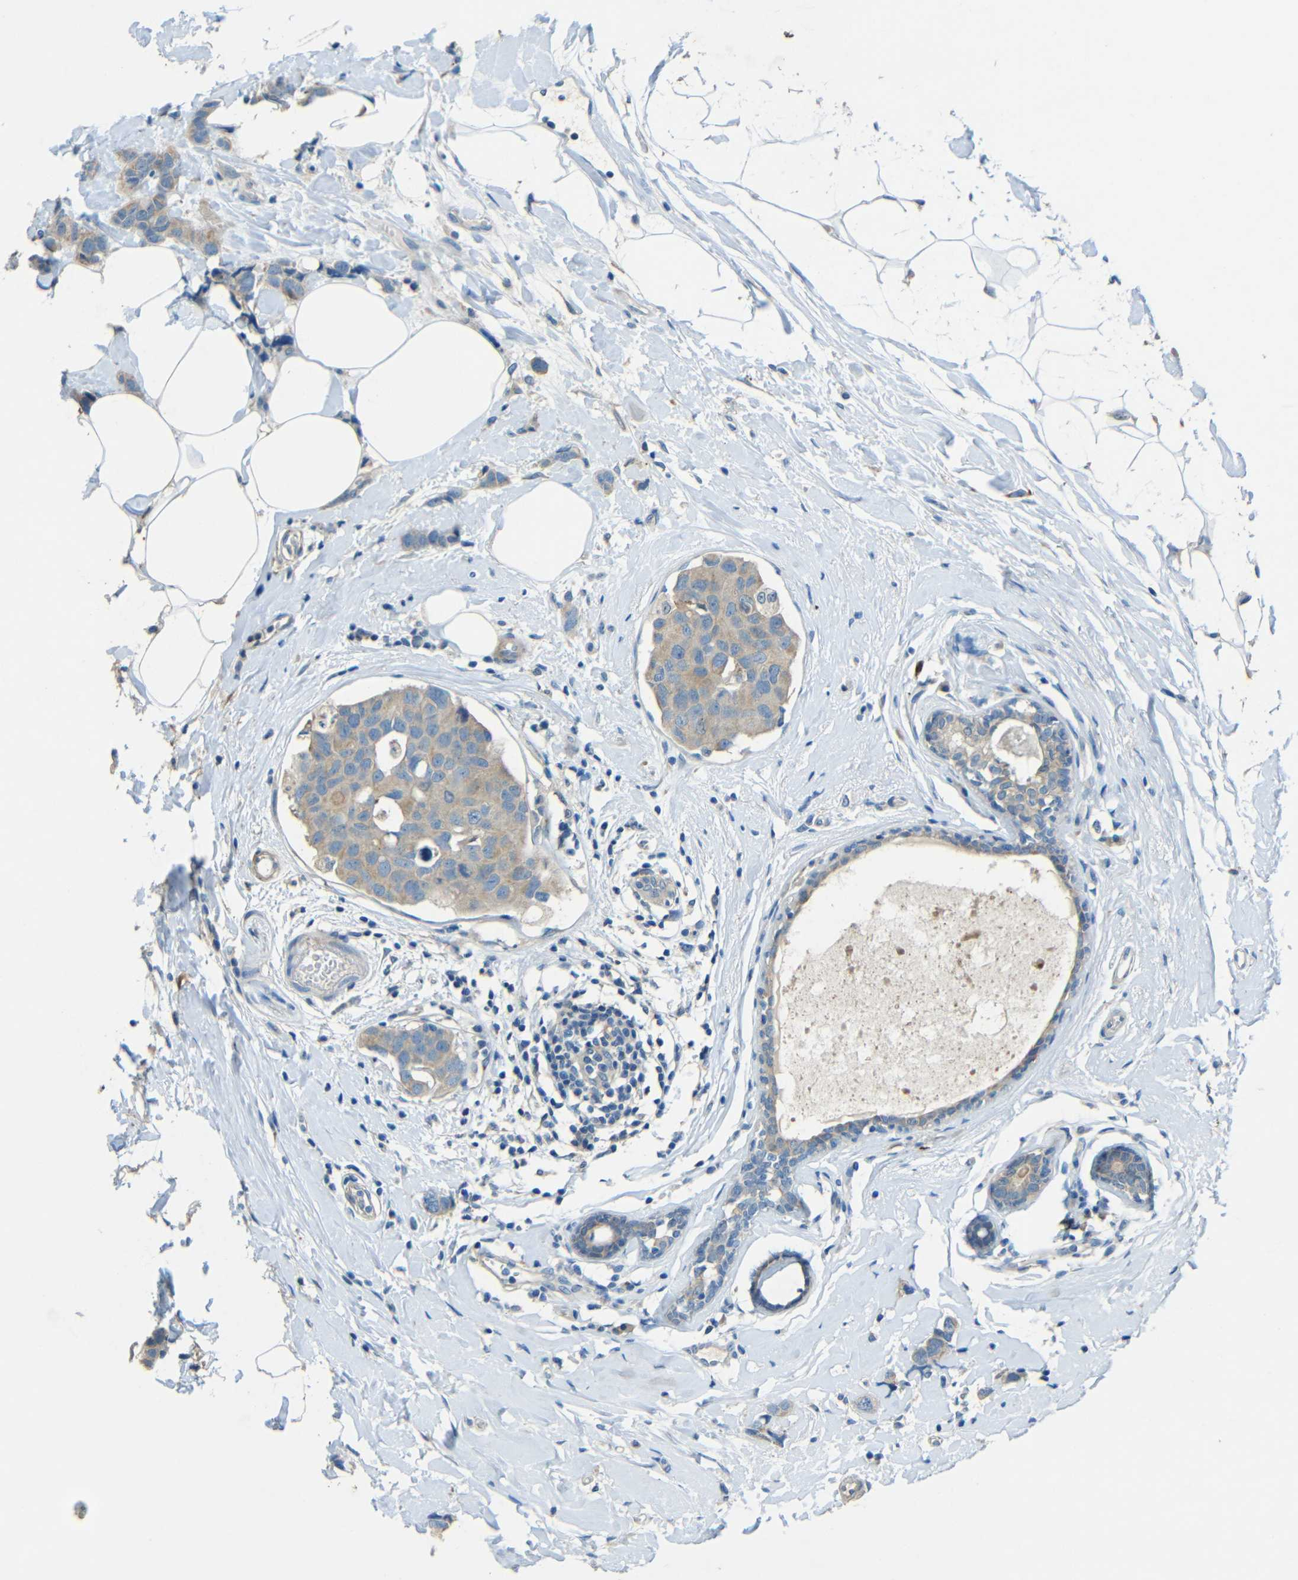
{"staining": {"intensity": "weak", "quantity": "25%-75%", "location": "cytoplasmic/membranous"}, "tissue": "breast cancer", "cell_type": "Tumor cells", "image_type": "cancer", "snomed": [{"axis": "morphology", "description": "Normal tissue, NOS"}, {"axis": "morphology", "description": "Duct carcinoma"}, {"axis": "topography", "description": "Breast"}], "caption": "Protein staining shows weak cytoplasmic/membranous expression in approximately 25%-75% of tumor cells in breast cancer.", "gene": "CYP26B1", "patient": {"sex": "female", "age": 50}}